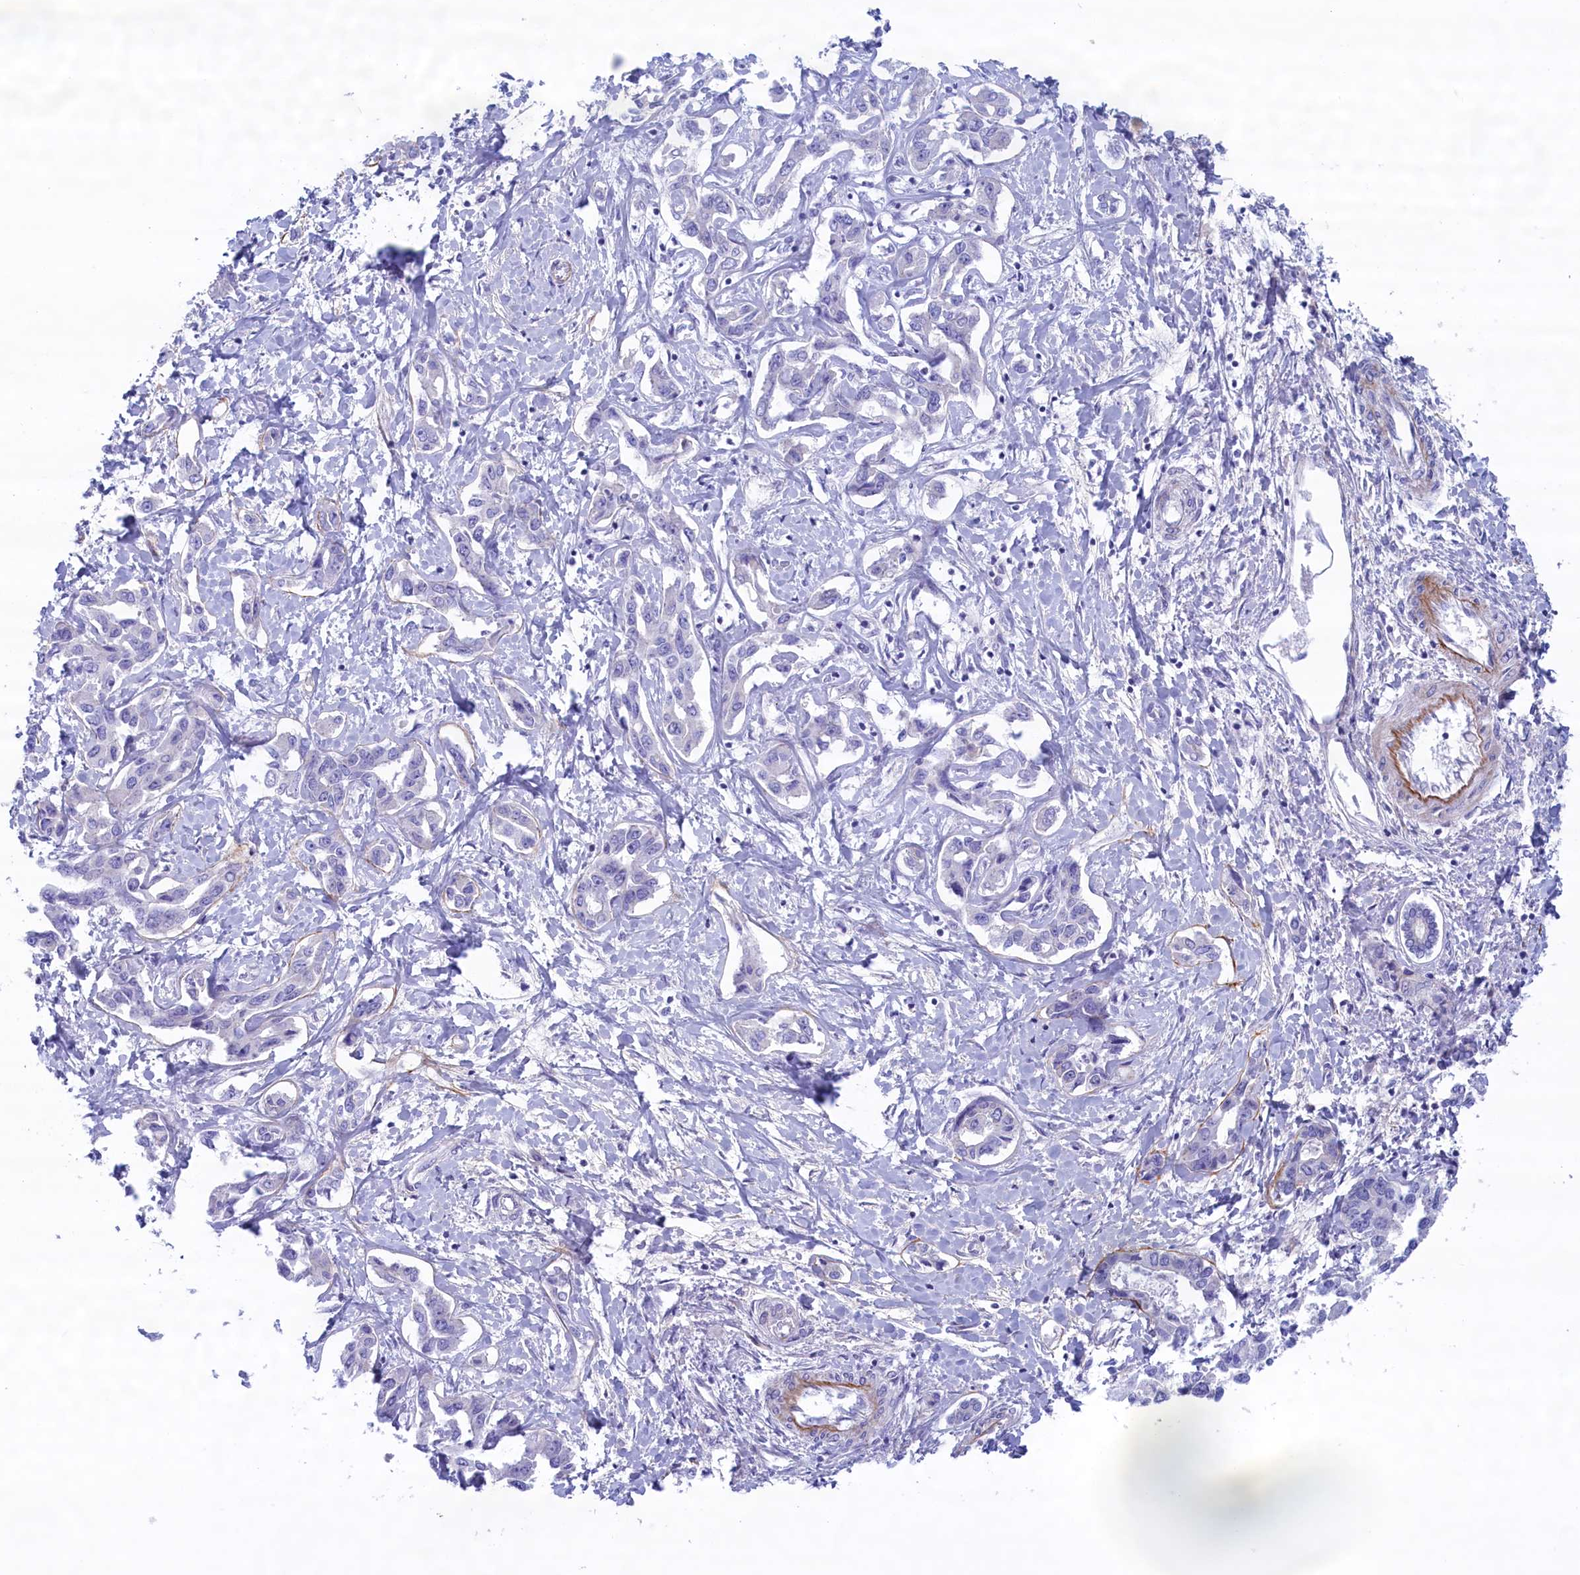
{"staining": {"intensity": "negative", "quantity": "none", "location": "none"}, "tissue": "liver cancer", "cell_type": "Tumor cells", "image_type": "cancer", "snomed": [{"axis": "morphology", "description": "Cholangiocarcinoma"}, {"axis": "topography", "description": "Liver"}], "caption": "Tumor cells show no significant protein staining in liver cholangiocarcinoma.", "gene": "MPV17L2", "patient": {"sex": "male", "age": 59}}